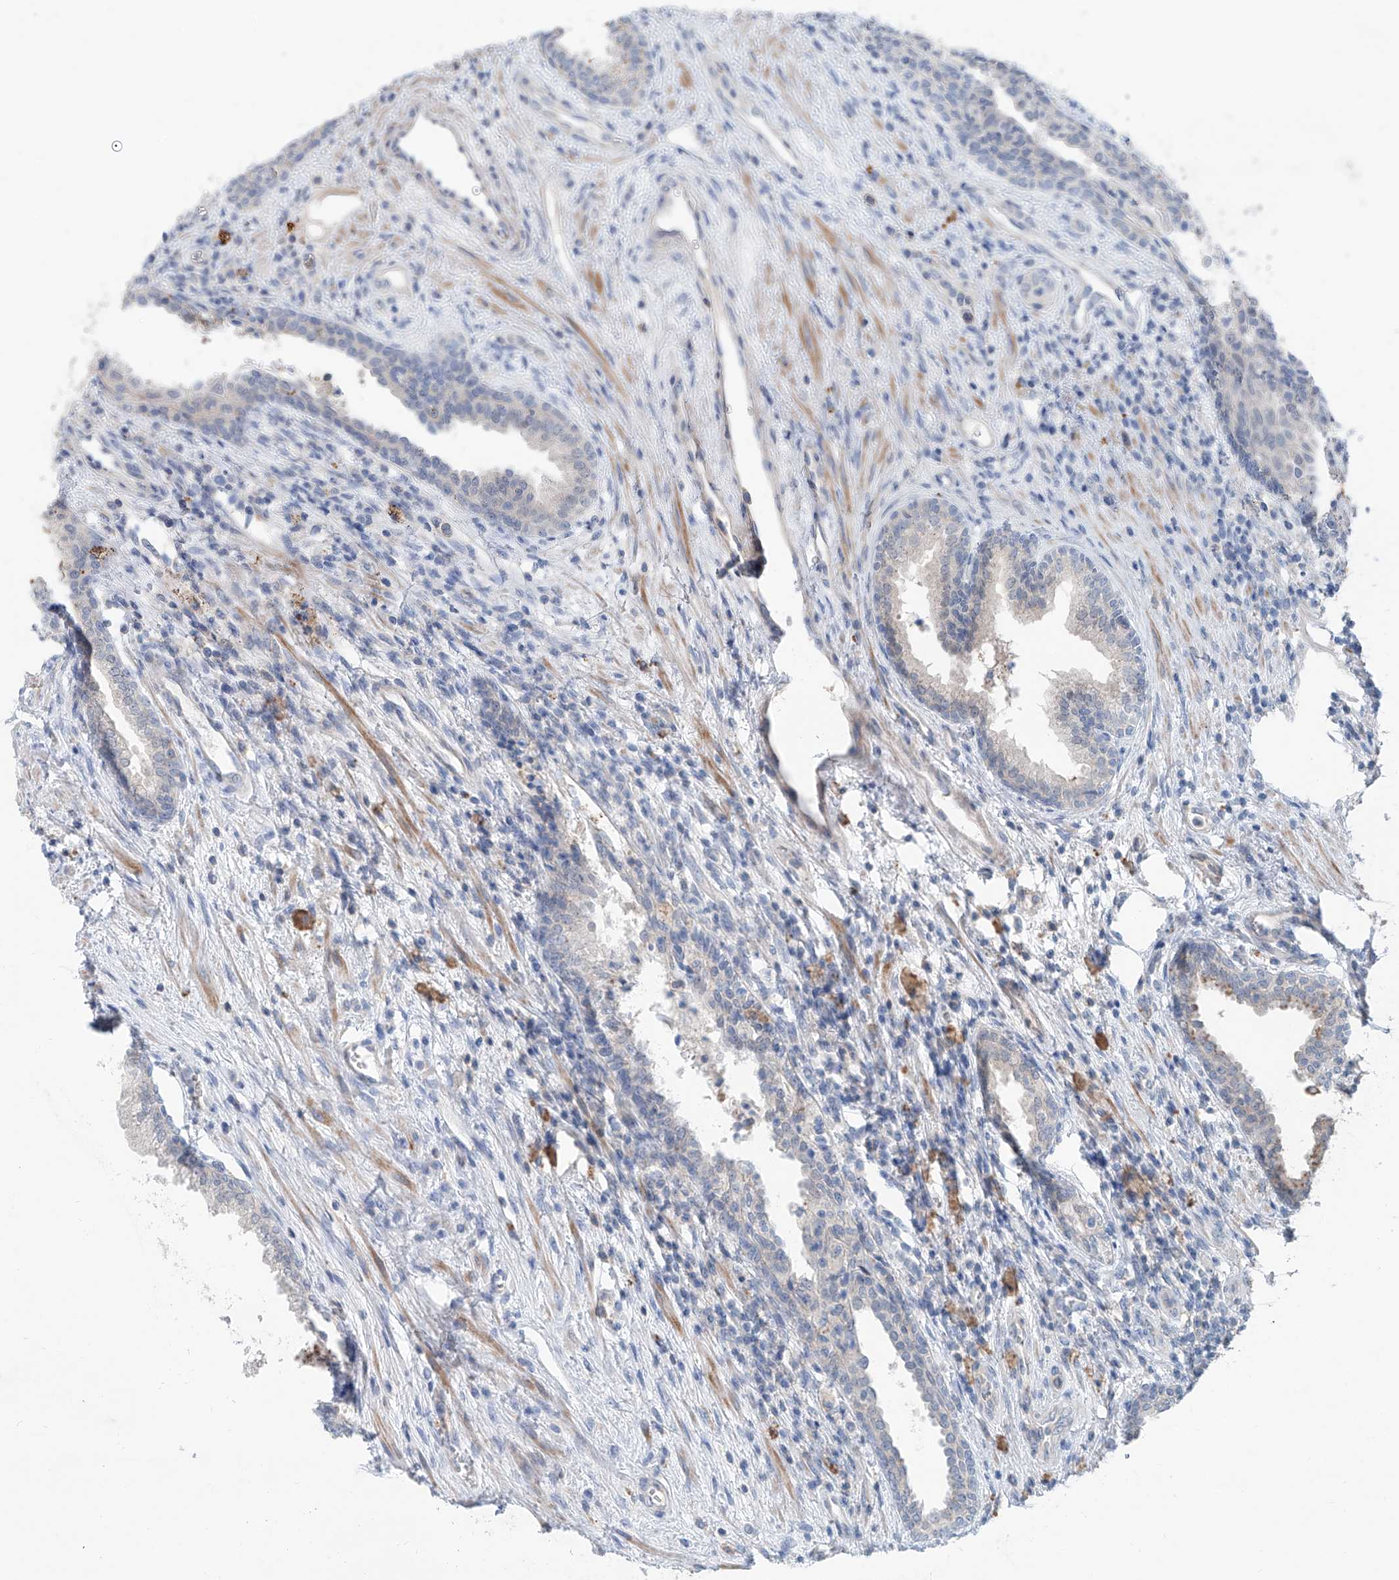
{"staining": {"intensity": "negative", "quantity": "none", "location": "none"}, "tissue": "prostate", "cell_type": "Glandular cells", "image_type": "normal", "snomed": [{"axis": "morphology", "description": "Normal tissue, NOS"}, {"axis": "topography", "description": "Prostate"}], "caption": "Immunohistochemistry (IHC) of normal human prostate exhibits no staining in glandular cells. Nuclei are stained in blue.", "gene": "ANKRD34A", "patient": {"sex": "male", "age": 76}}